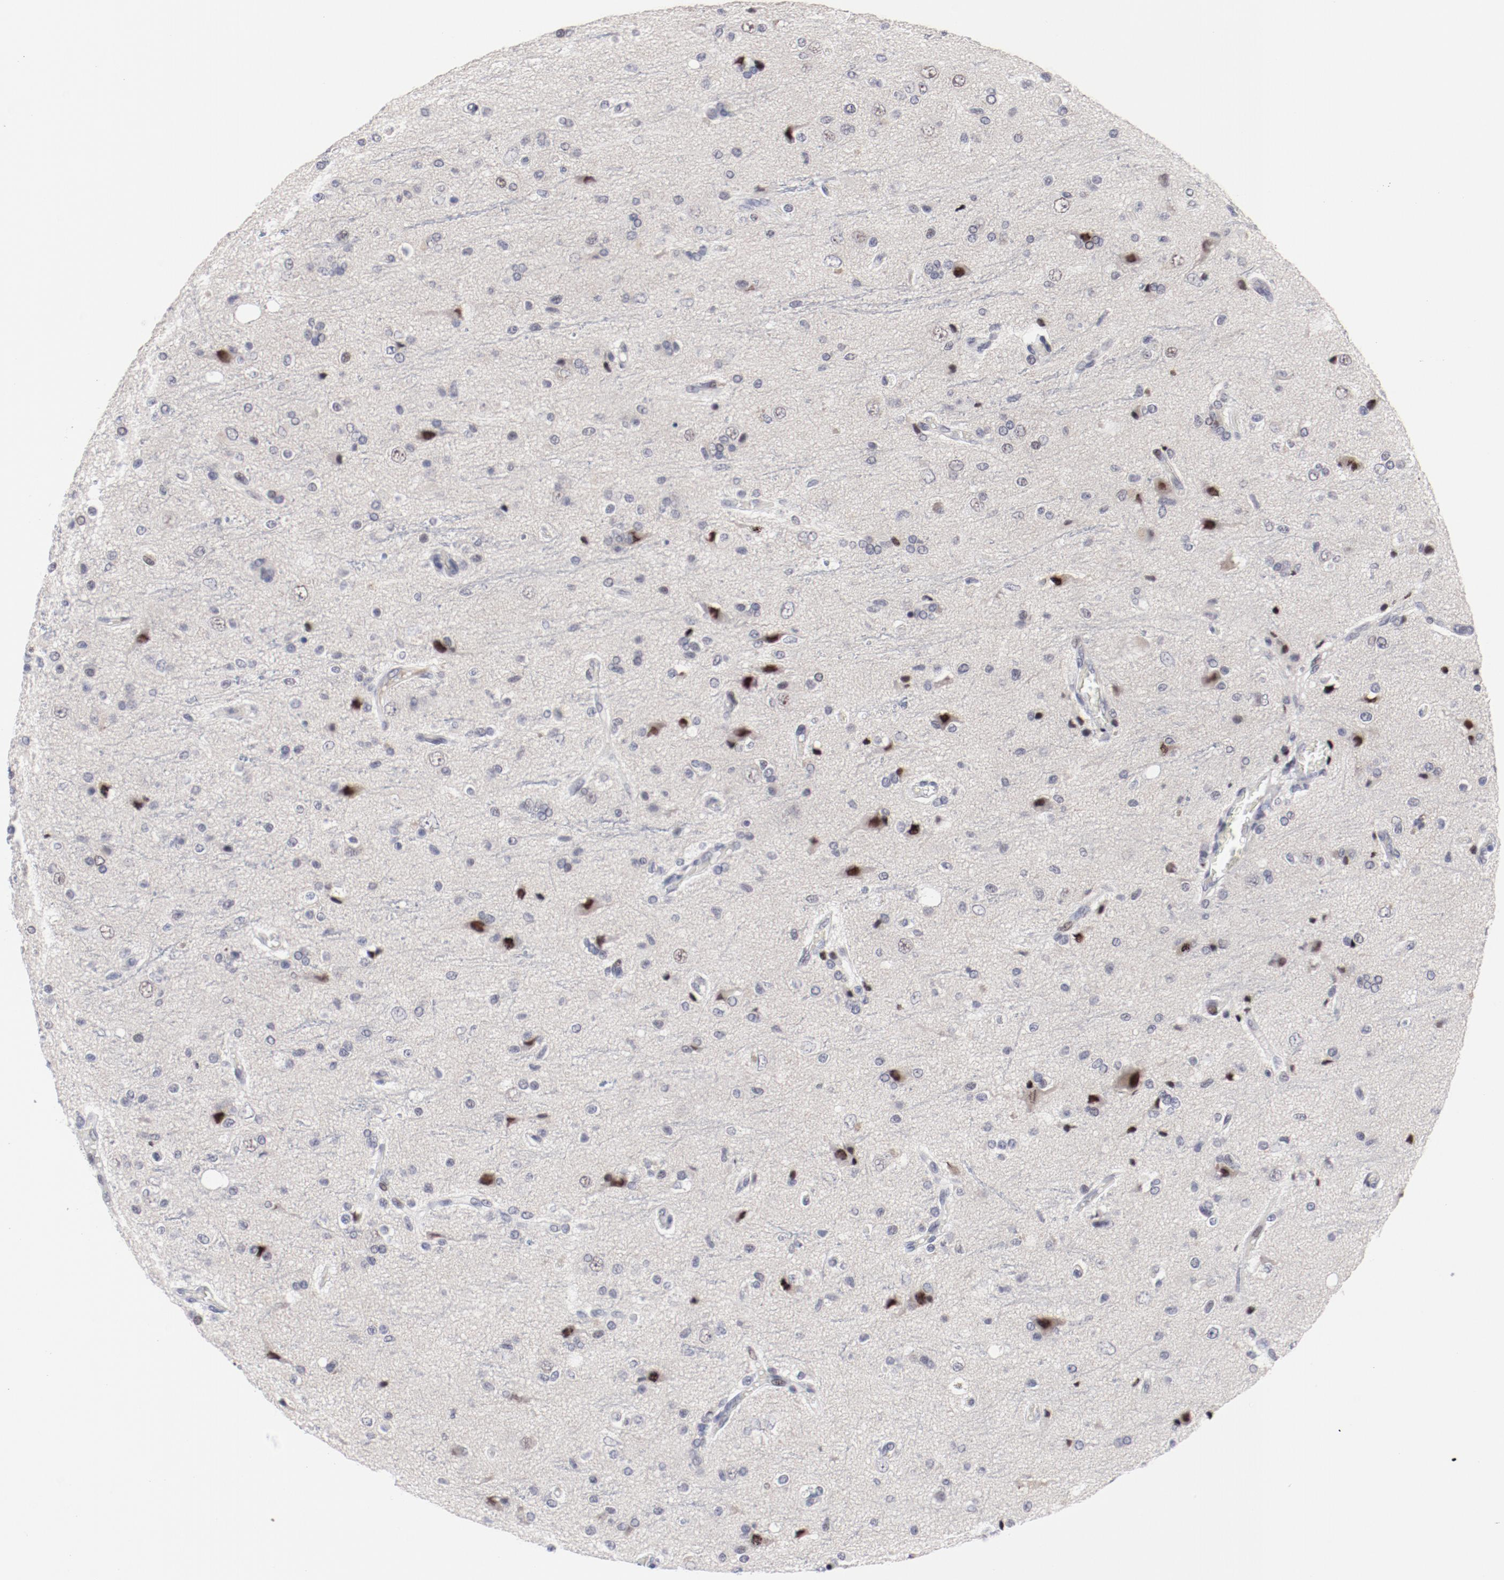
{"staining": {"intensity": "moderate", "quantity": "<25%", "location": "nuclear"}, "tissue": "glioma", "cell_type": "Tumor cells", "image_type": "cancer", "snomed": [{"axis": "morphology", "description": "Glioma, malignant, High grade"}, {"axis": "topography", "description": "Brain"}], "caption": "Glioma tissue reveals moderate nuclear expression in about <25% of tumor cells, visualized by immunohistochemistry.", "gene": "FSCB", "patient": {"sex": "male", "age": 47}}